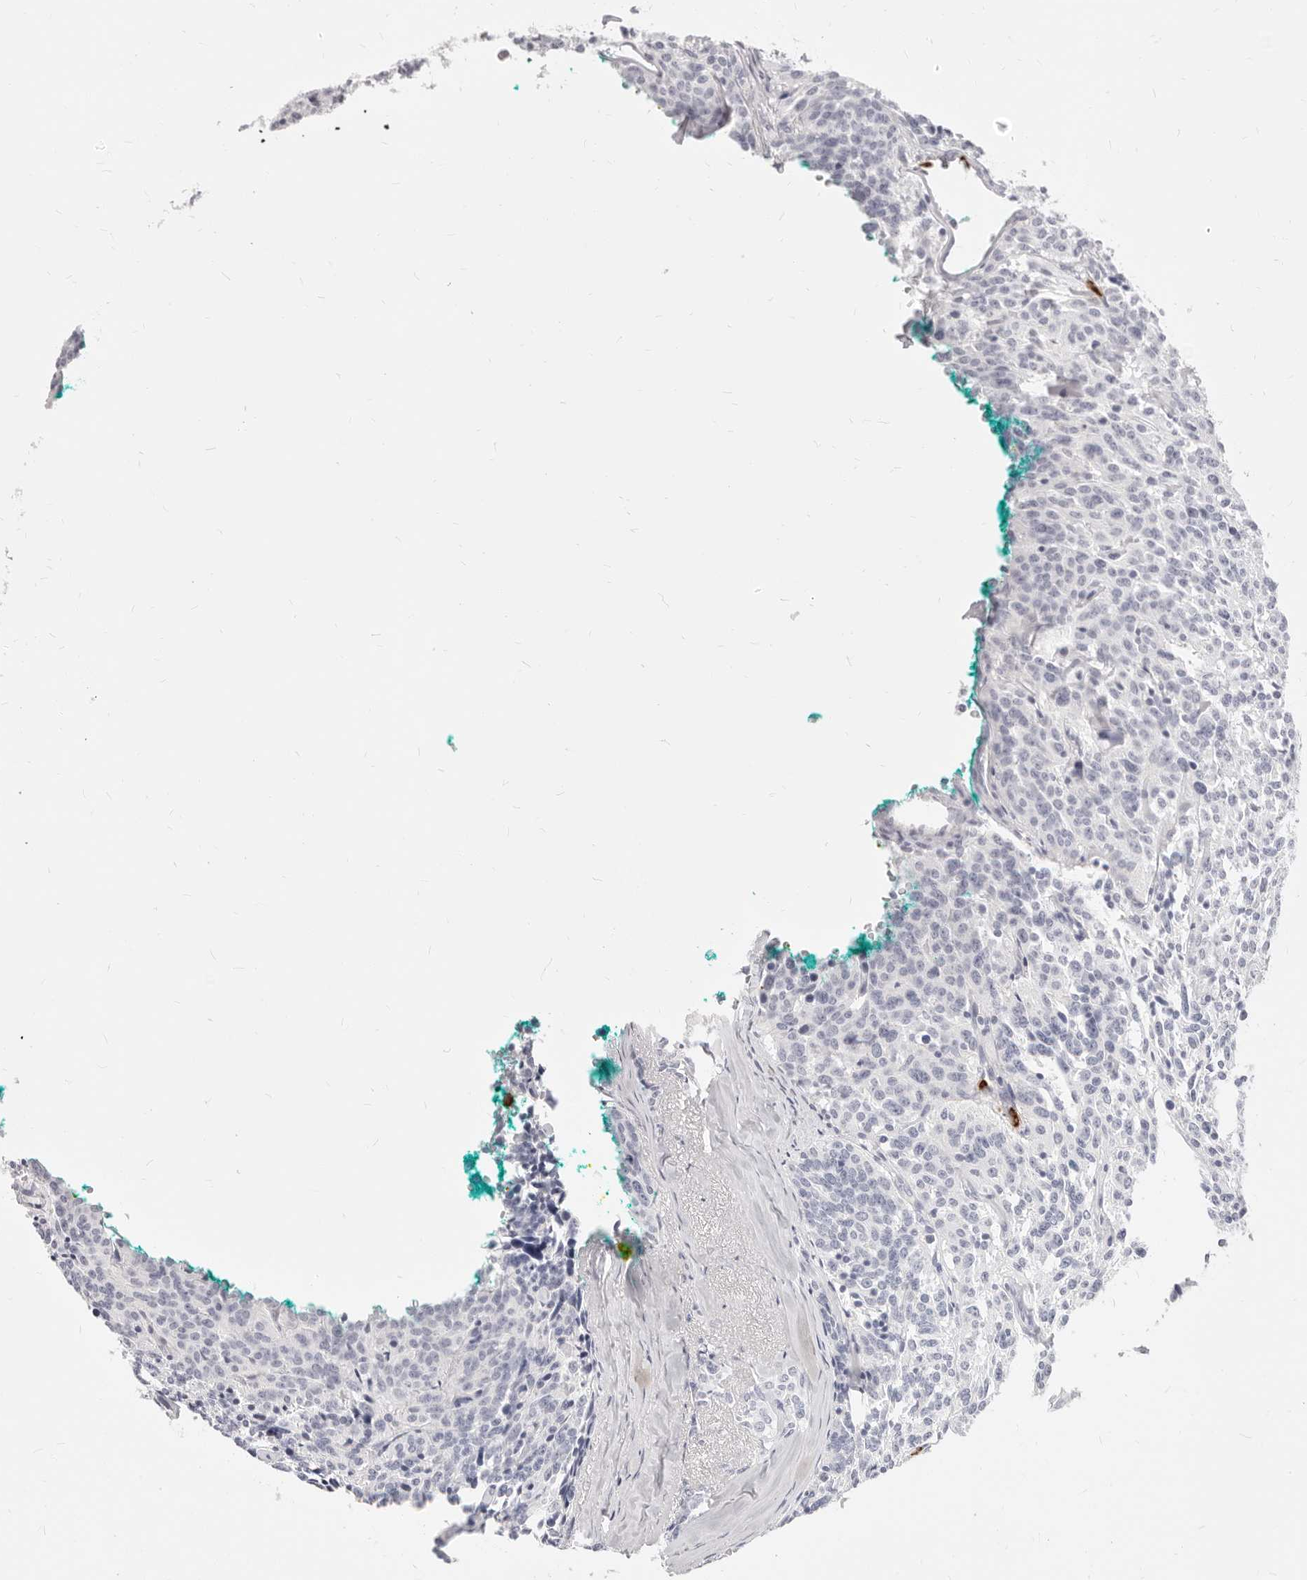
{"staining": {"intensity": "negative", "quantity": "none", "location": "none"}, "tissue": "carcinoid", "cell_type": "Tumor cells", "image_type": "cancer", "snomed": [{"axis": "morphology", "description": "Carcinoid, malignant, NOS"}, {"axis": "topography", "description": "Lung"}], "caption": "This is an IHC image of human malignant carcinoid. There is no positivity in tumor cells.", "gene": "CAMP", "patient": {"sex": "female", "age": 46}}